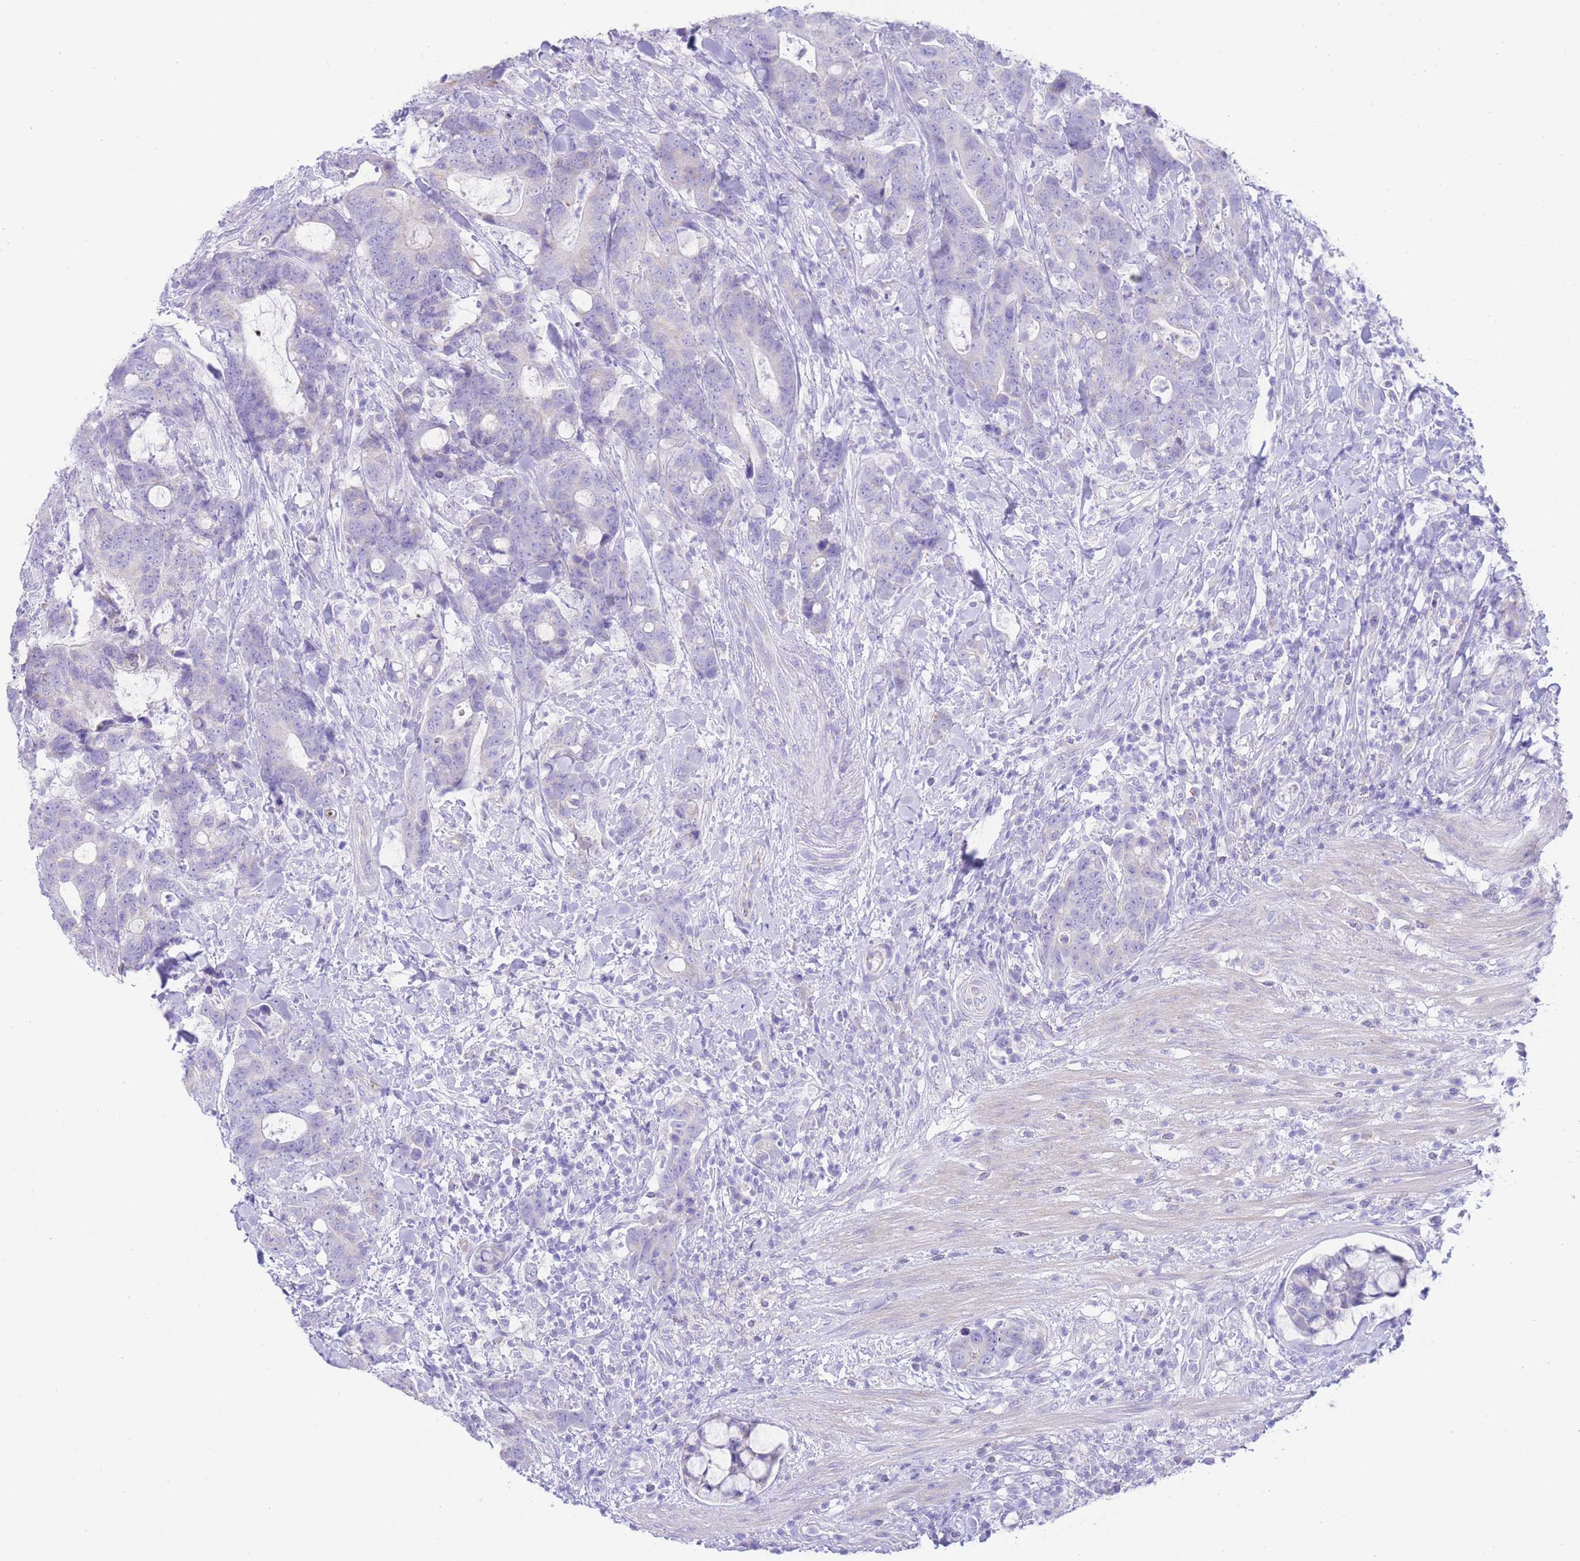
{"staining": {"intensity": "negative", "quantity": "none", "location": "none"}, "tissue": "colorectal cancer", "cell_type": "Tumor cells", "image_type": "cancer", "snomed": [{"axis": "morphology", "description": "Adenocarcinoma, NOS"}, {"axis": "topography", "description": "Colon"}], "caption": "Tumor cells show no significant protein expression in colorectal adenocarcinoma.", "gene": "ACSM4", "patient": {"sex": "female", "age": 82}}